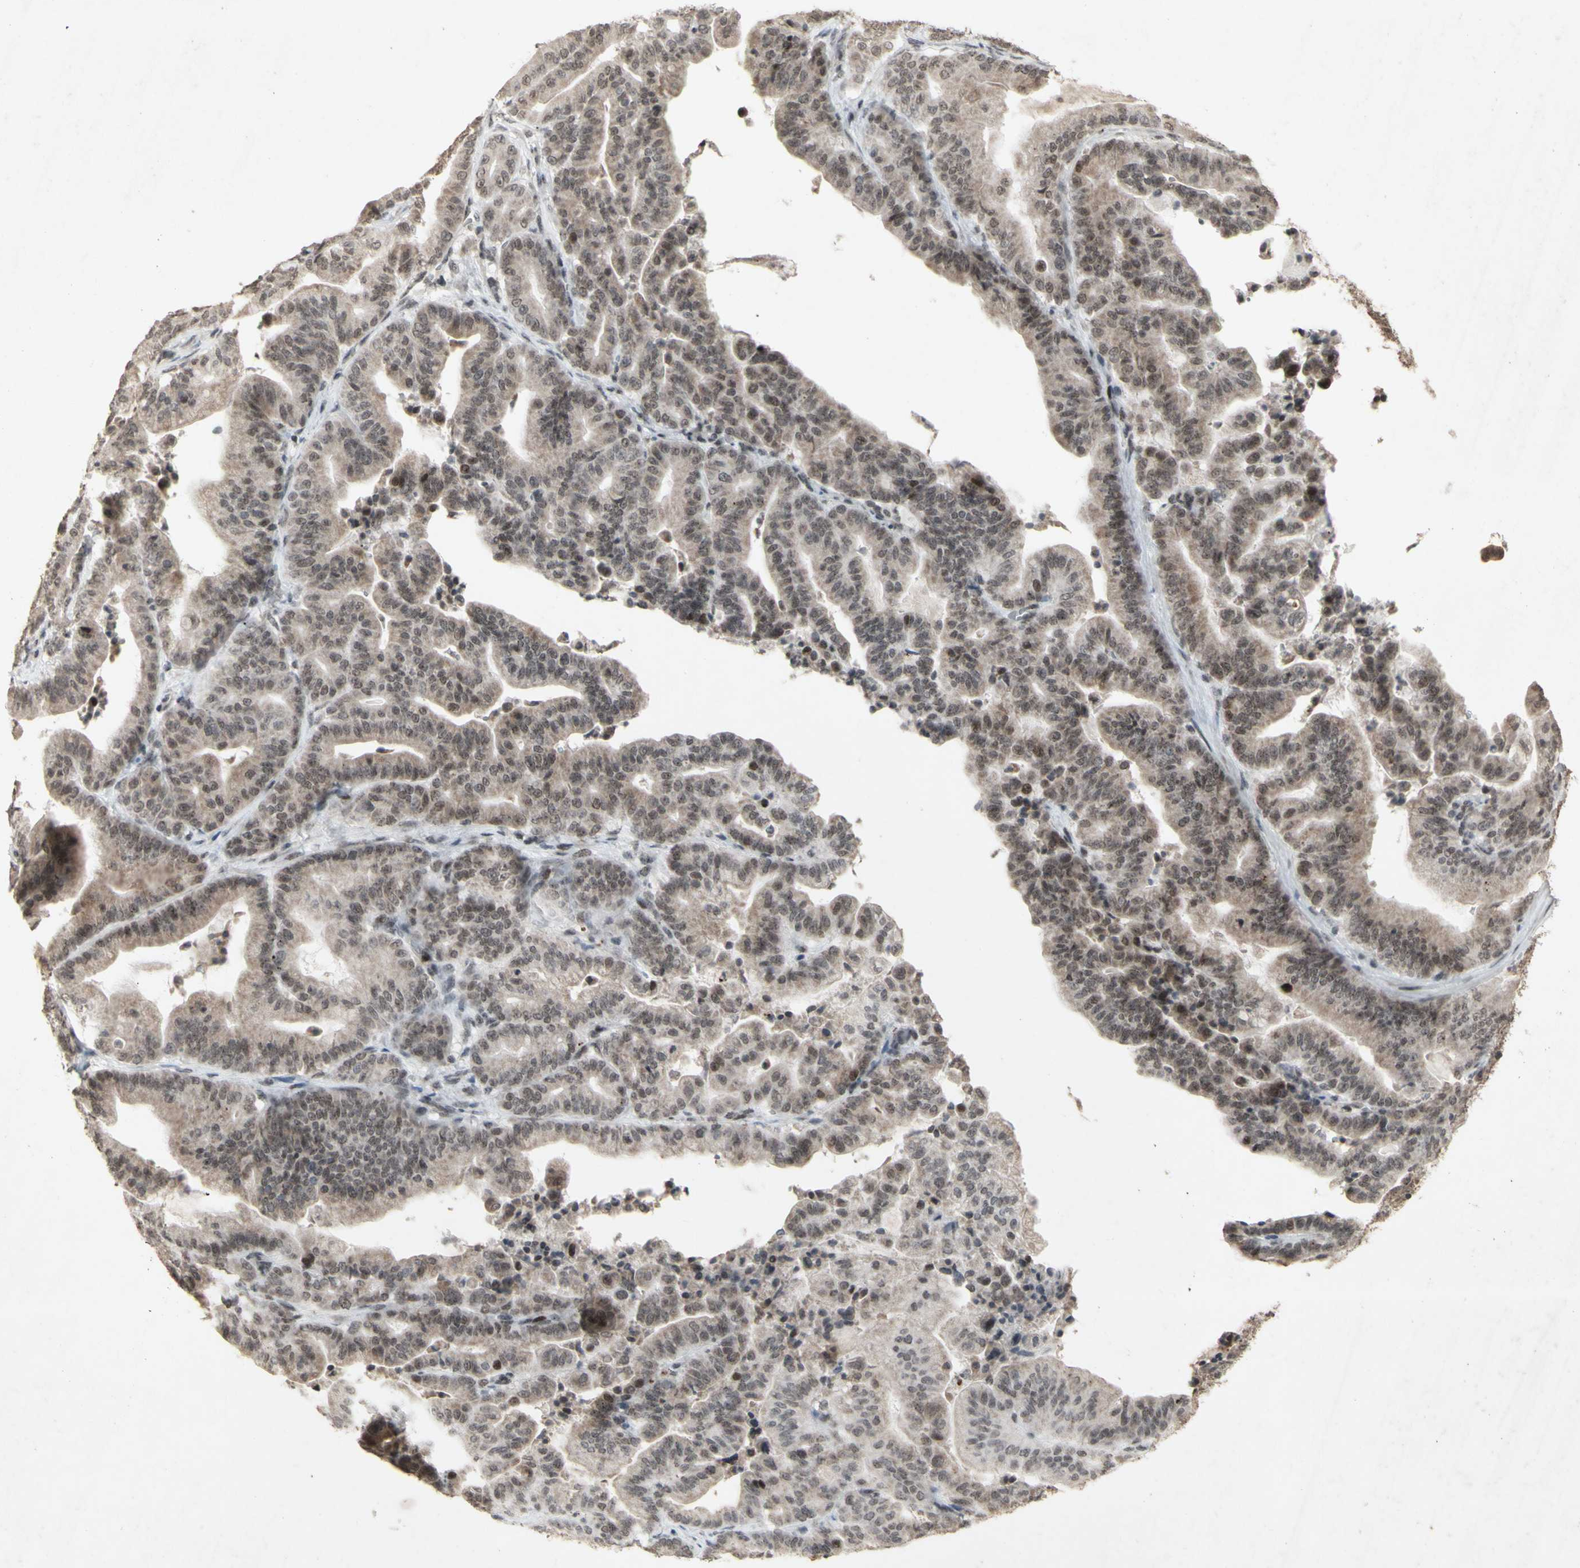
{"staining": {"intensity": "strong", "quantity": ">75%", "location": "cytoplasmic/membranous,nuclear"}, "tissue": "pancreatic cancer", "cell_type": "Tumor cells", "image_type": "cancer", "snomed": [{"axis": "morphology", "description": "Adenocarcinoma, NOS"}, {"axis": "topography", "description": "Pancreas"}], "caption": "High-power microscopy captured an immunohistochemistry photomicrograph of adenocarcinoma (pancreatic), revealing strong cytoplasmic/membranous and nuclear staining in approximately >75% of tumor cells.", "gene": "CENPB", "patient": {"sex": "male", "age": 63}}